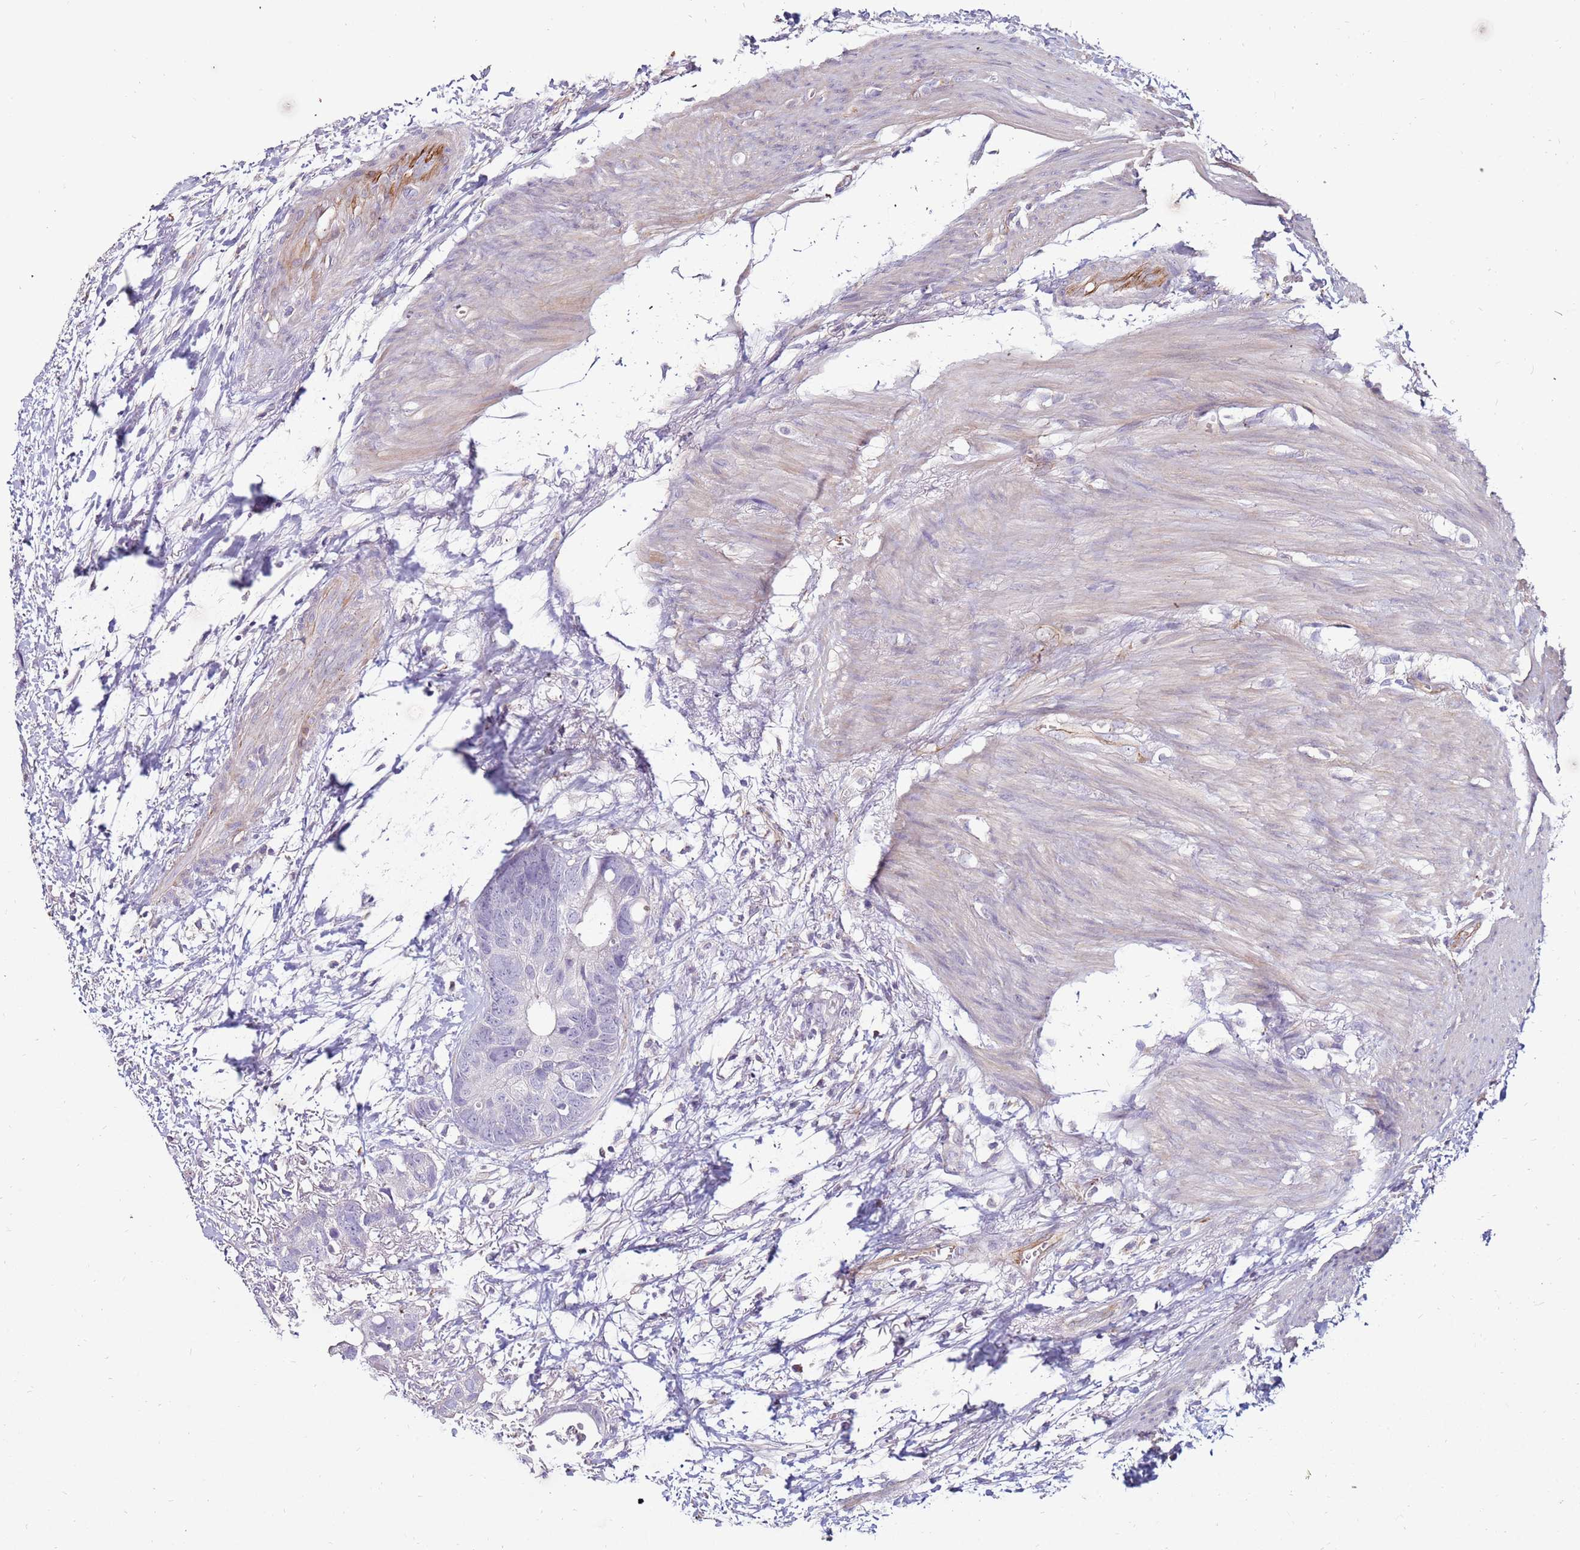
{"staining": {"intensity": "negative", "quantity": "none", "location": "none"}, "tissue": "colorectal cancer", "cell_type": "Tumor cells", "image_type": "cancer", "snomed": [{"axis": "morphology", "description": "Adenocarcinoma, NOS"}, {"axis": "topography", "description": "Colon"}], "caption": "A high-resolution image shows immunohistochemistry (IHC) staining of colorectal adenocarcinoma, which displays no significant staining in tumor cells. (DAB (3,3'-diaminobenzidine) immunohistochemistry (IHC) visualized using brightfield microscopy, high magnification).", "gene": "CLEC4M", "patient": {"sex": "female", "age": 57}}